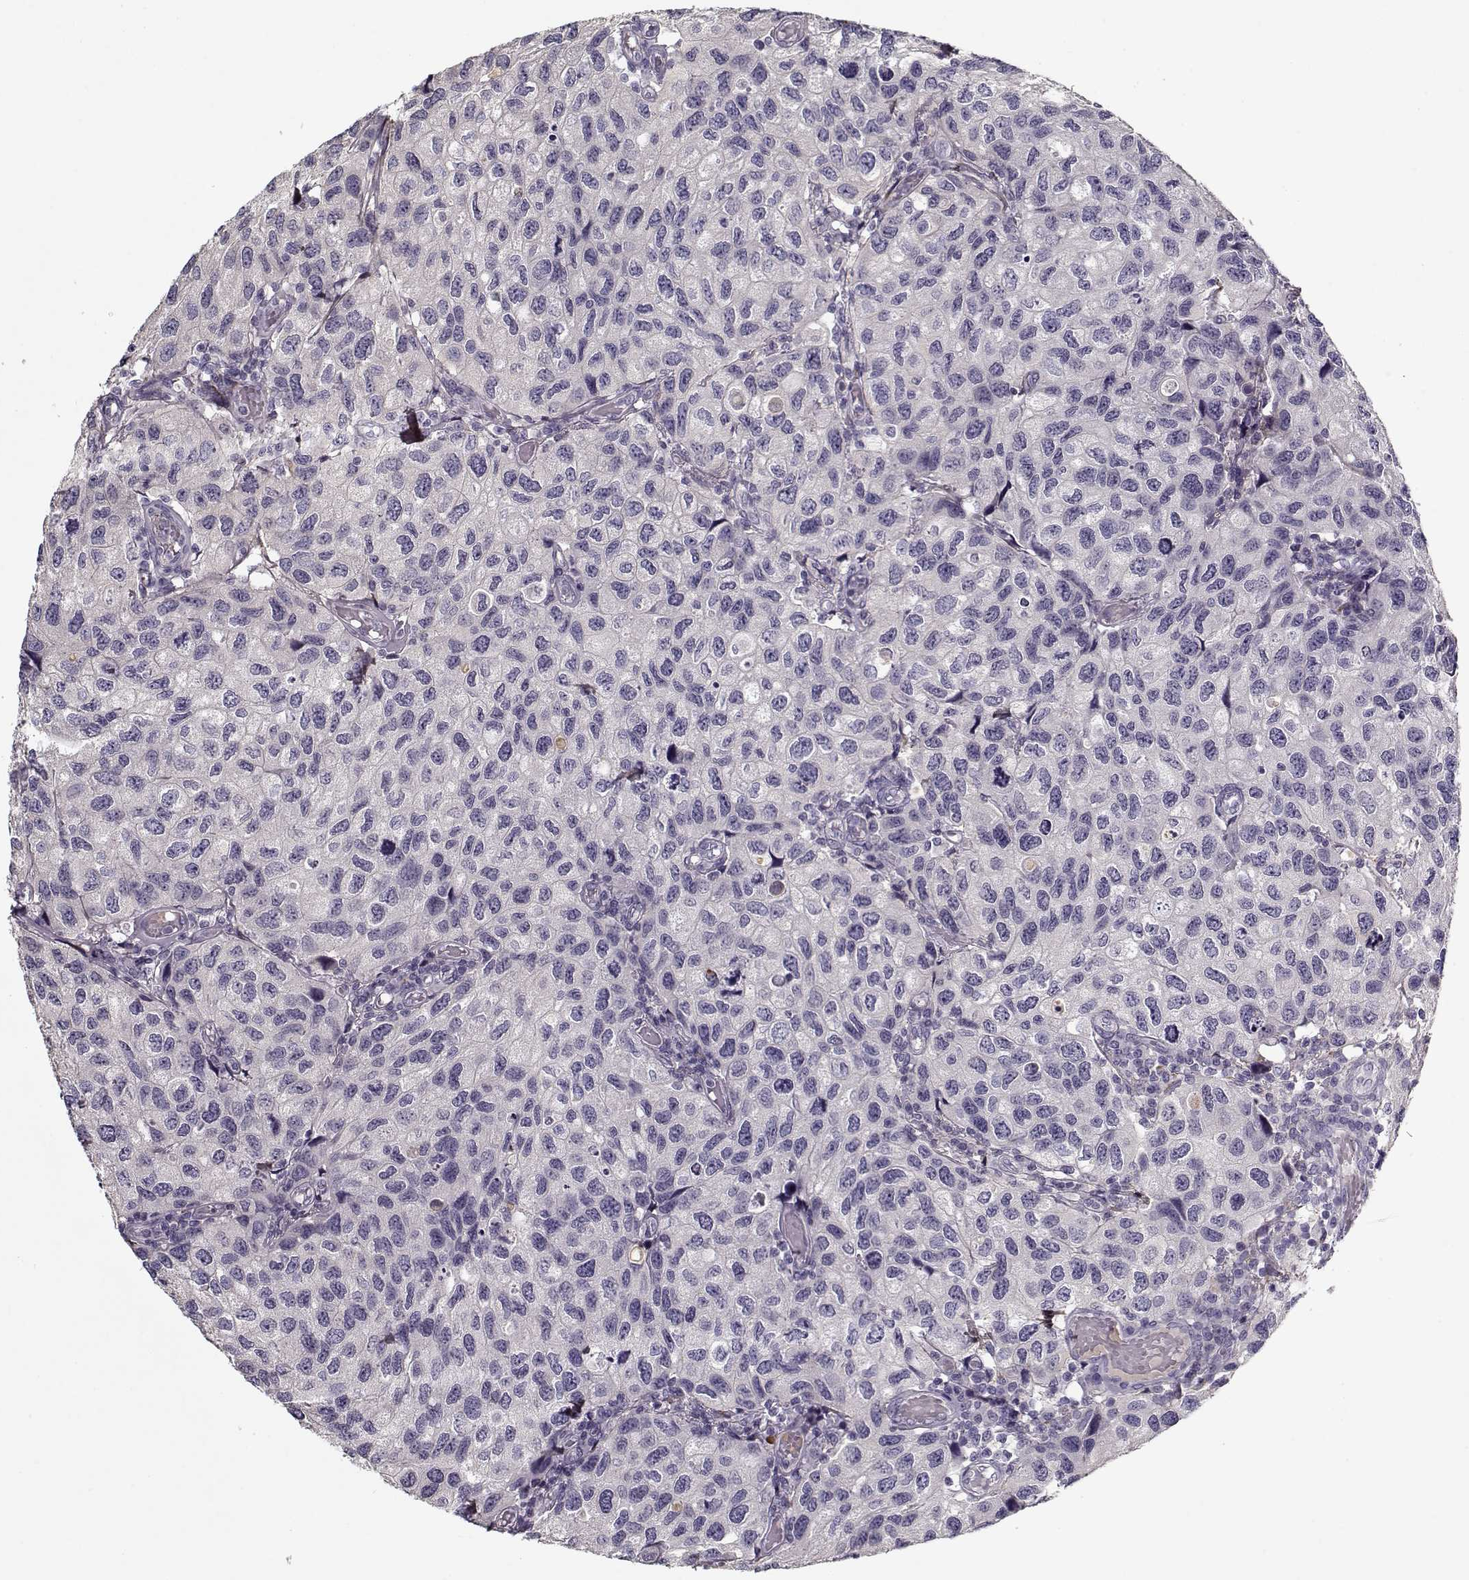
{"staining": {"intensity": "negative", "quantity": "none", "location": "none"}, "tissue": "urothelial cancer", "cell_type": "Tumor cells", "image_type": "cancer", "snomed": [{"axis": "morphology", "description": "Urothelial carcinoma, High grade"}, {"axis": "topography", "description": "Urinary bladder"}], "caption": "Immunohistochemistry (IHC) histopathology image of high-grade urothelial carcinoma stained for a protein (brown), which displays no positivity in tumor cells. Brightfield microscopy of immunohistochemistry stained with DAB (3,3'-diaminobenzidine) (brown) and hematoxylin (blue), captured at high magnification.", "gene": "LUM", "patient": {"sex": "male", "age": 79}}